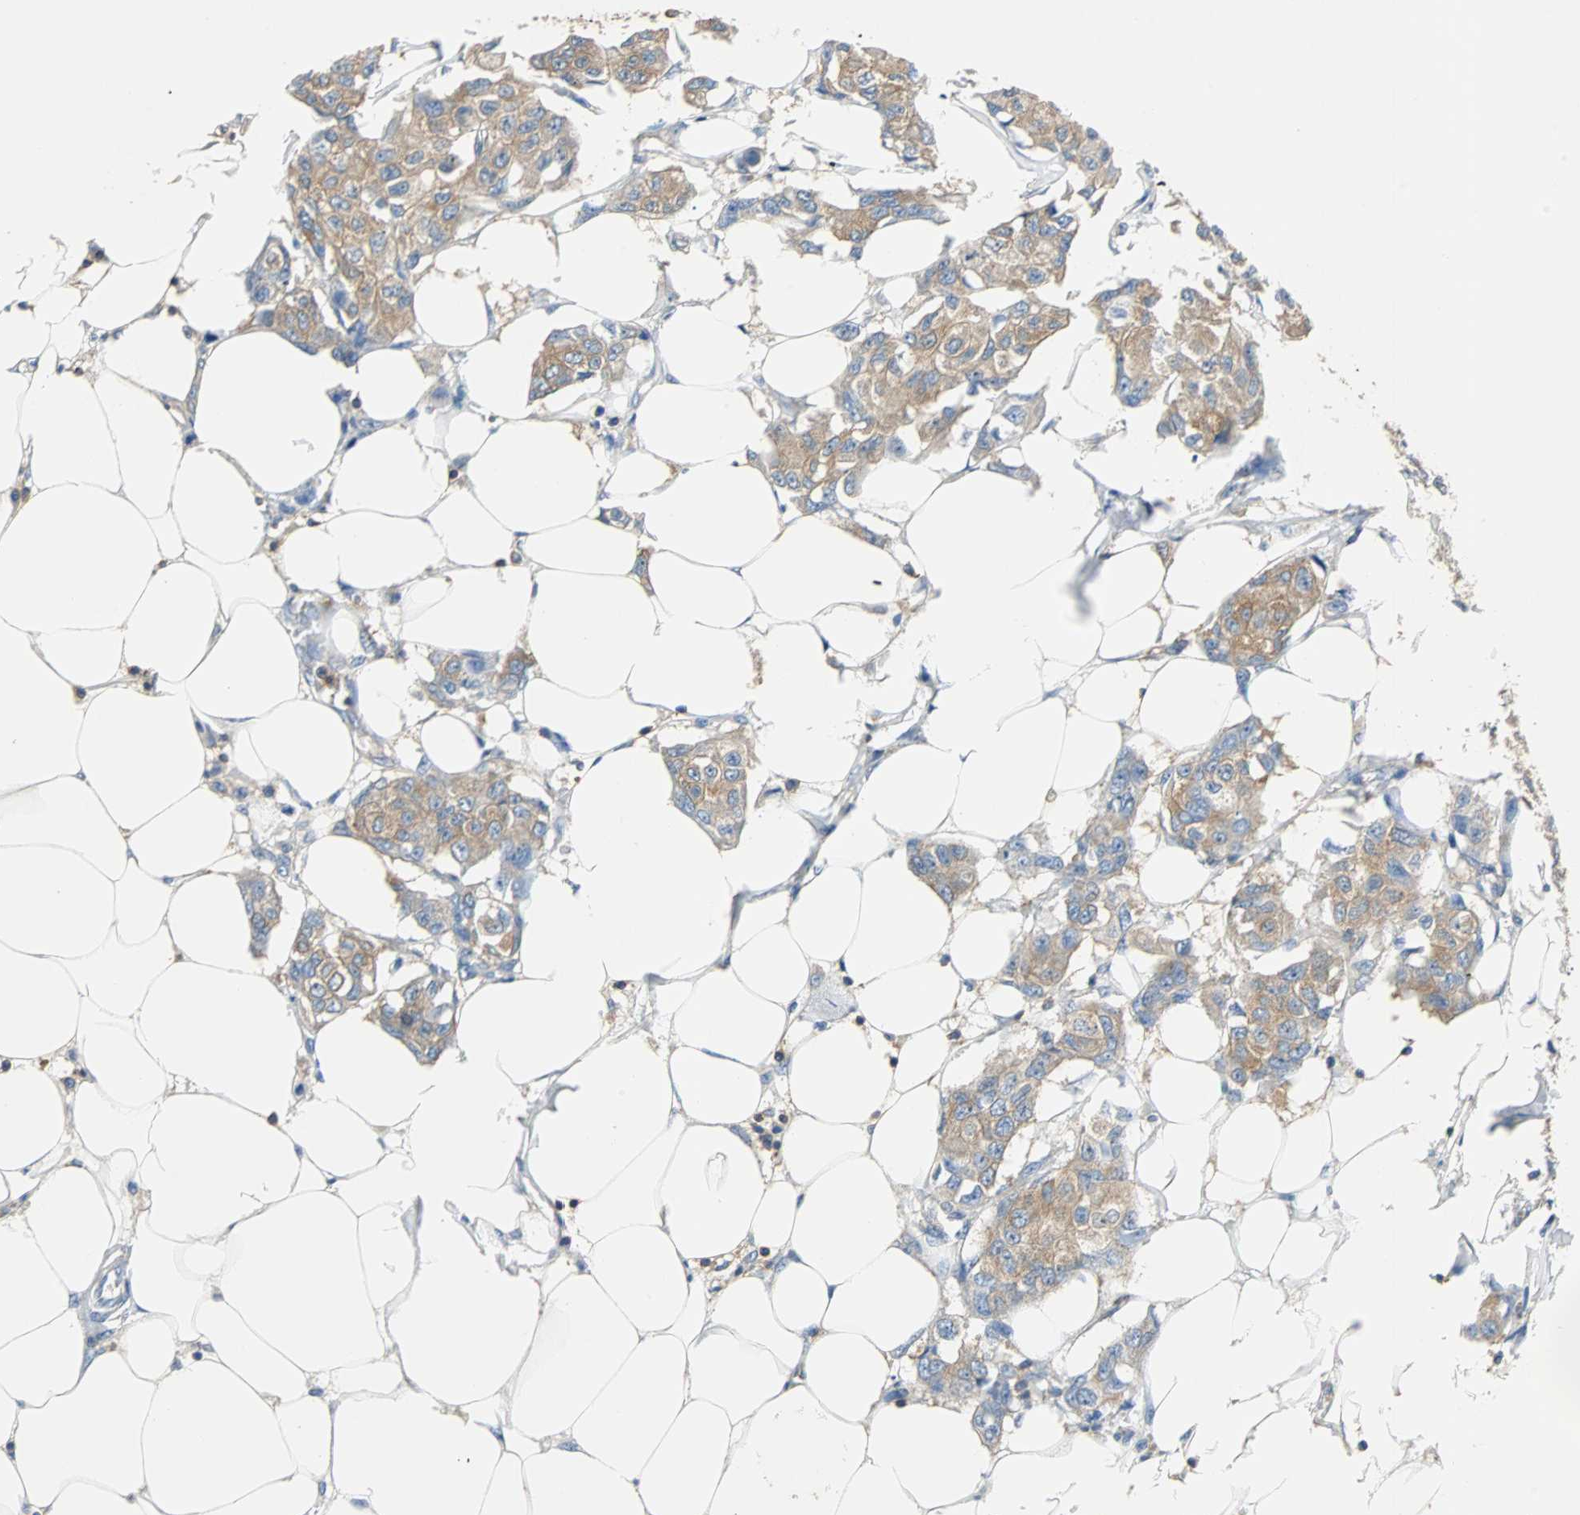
{"staining": {"intensity": "moderate", "quantity": ">75%", "location": "cytoplasmic/membranous"}, "tissue": "breast cancer", "cell_type": "Tumor cells", "image_type": "cancer", "snomed": [{"axis": "morphology", "description": "Duct carcinoma"}, {"axis": "topography", "description": "Breast"}], "caption": "The image demonstrates a brown stain indicating the presence of a protein in the cytoplasmic/membranous of tumor cells in breast cancer.", "gene": "TSC22D4", "patient": {"sex": "female", "age": 80}}